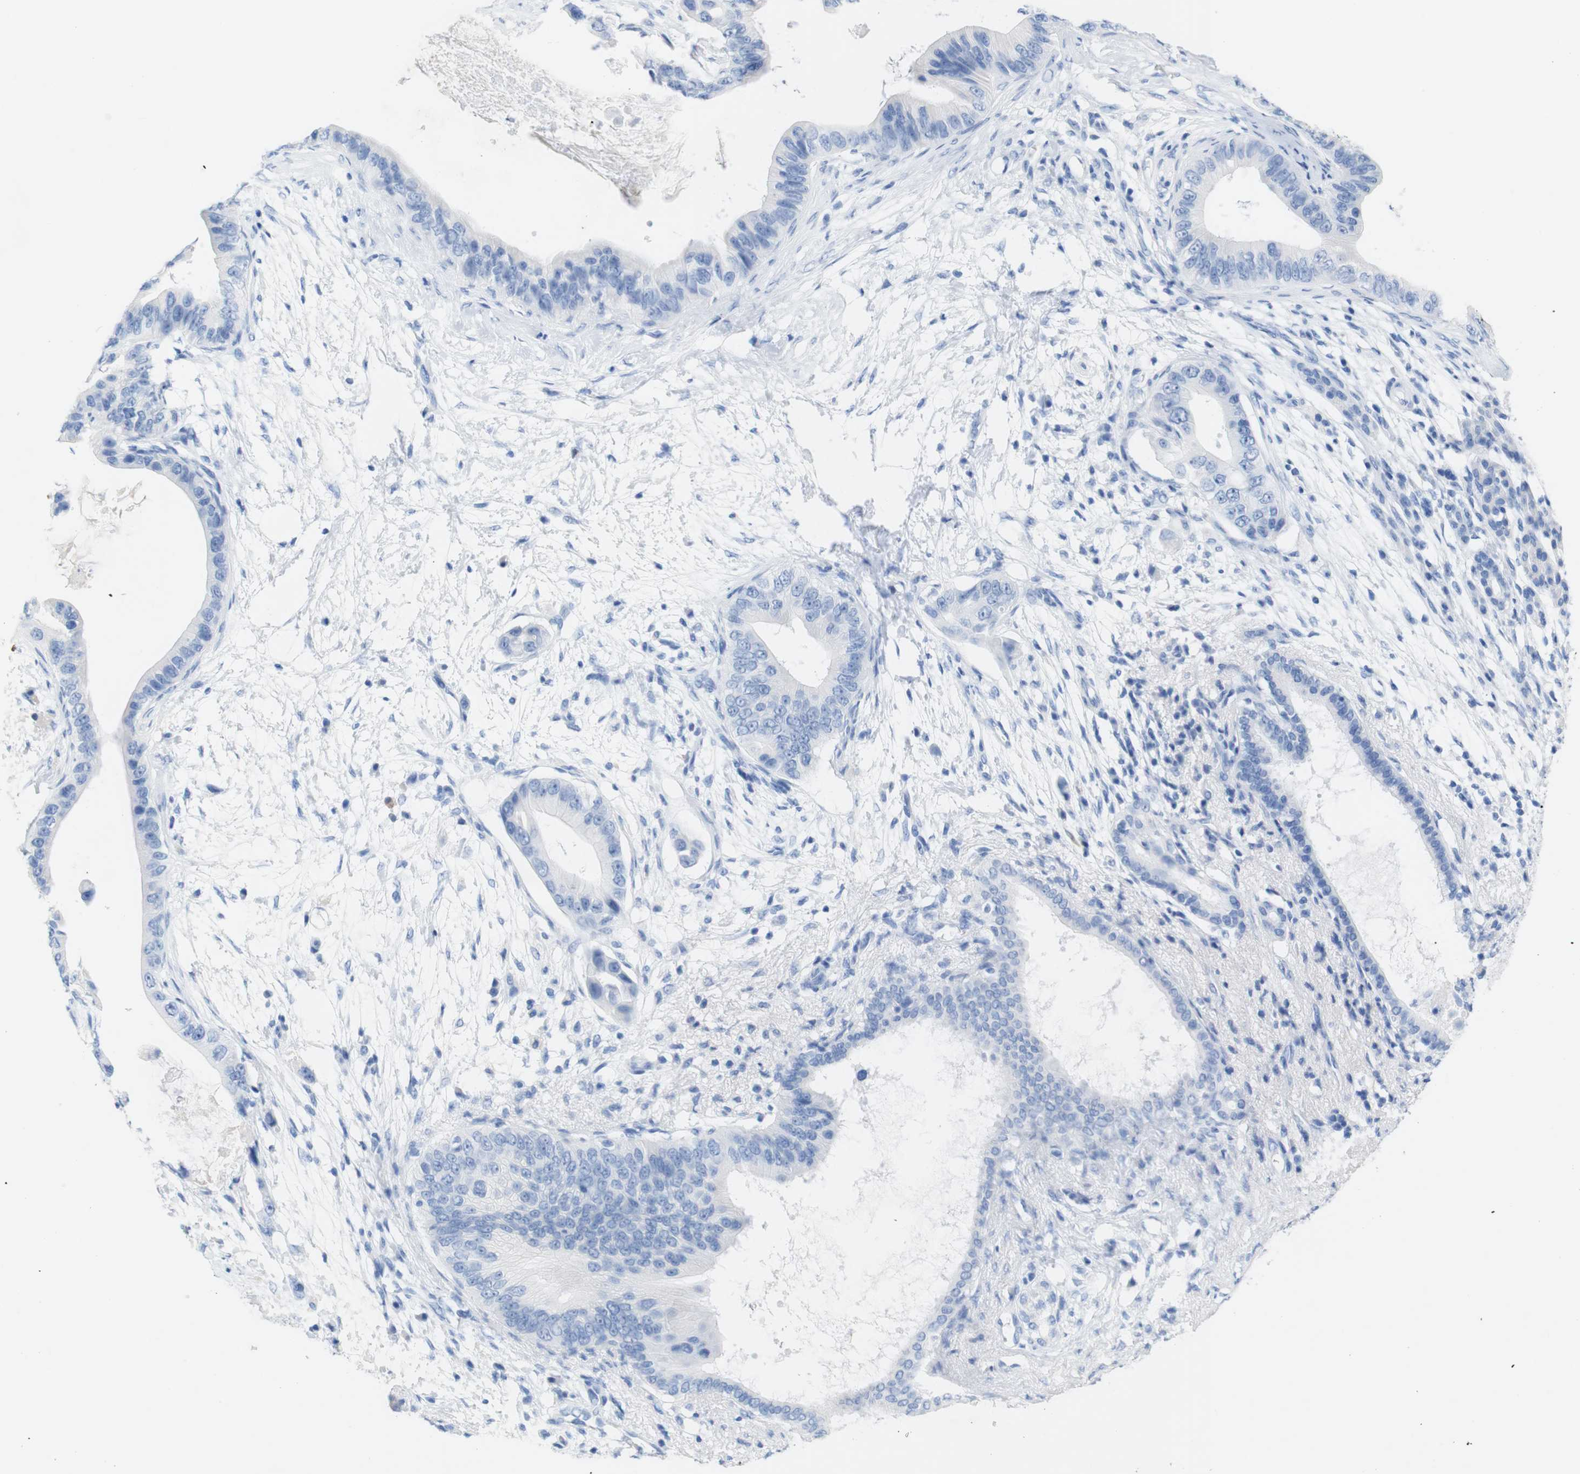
{"staining": {"intensity": "negative", "quantity": "none", "location": "none"}, "tissue": "pancreatic cancer", "cell_type": "Tumor cells", "image_type": "cancer", "snomed": [{"axis": "morphology", "description": "Adenocarcinoma, NOS"}, {"axis": "topography", "description": "Pancreas"}], "caption": "IHC photomicrograph of pancreatic cancer (adenocarcinoma) stained for a protein (brown), which demonstrates no staining in tumor cells.", "gene": "LAG3", "patient": {"sex": "male", "age": 77}}